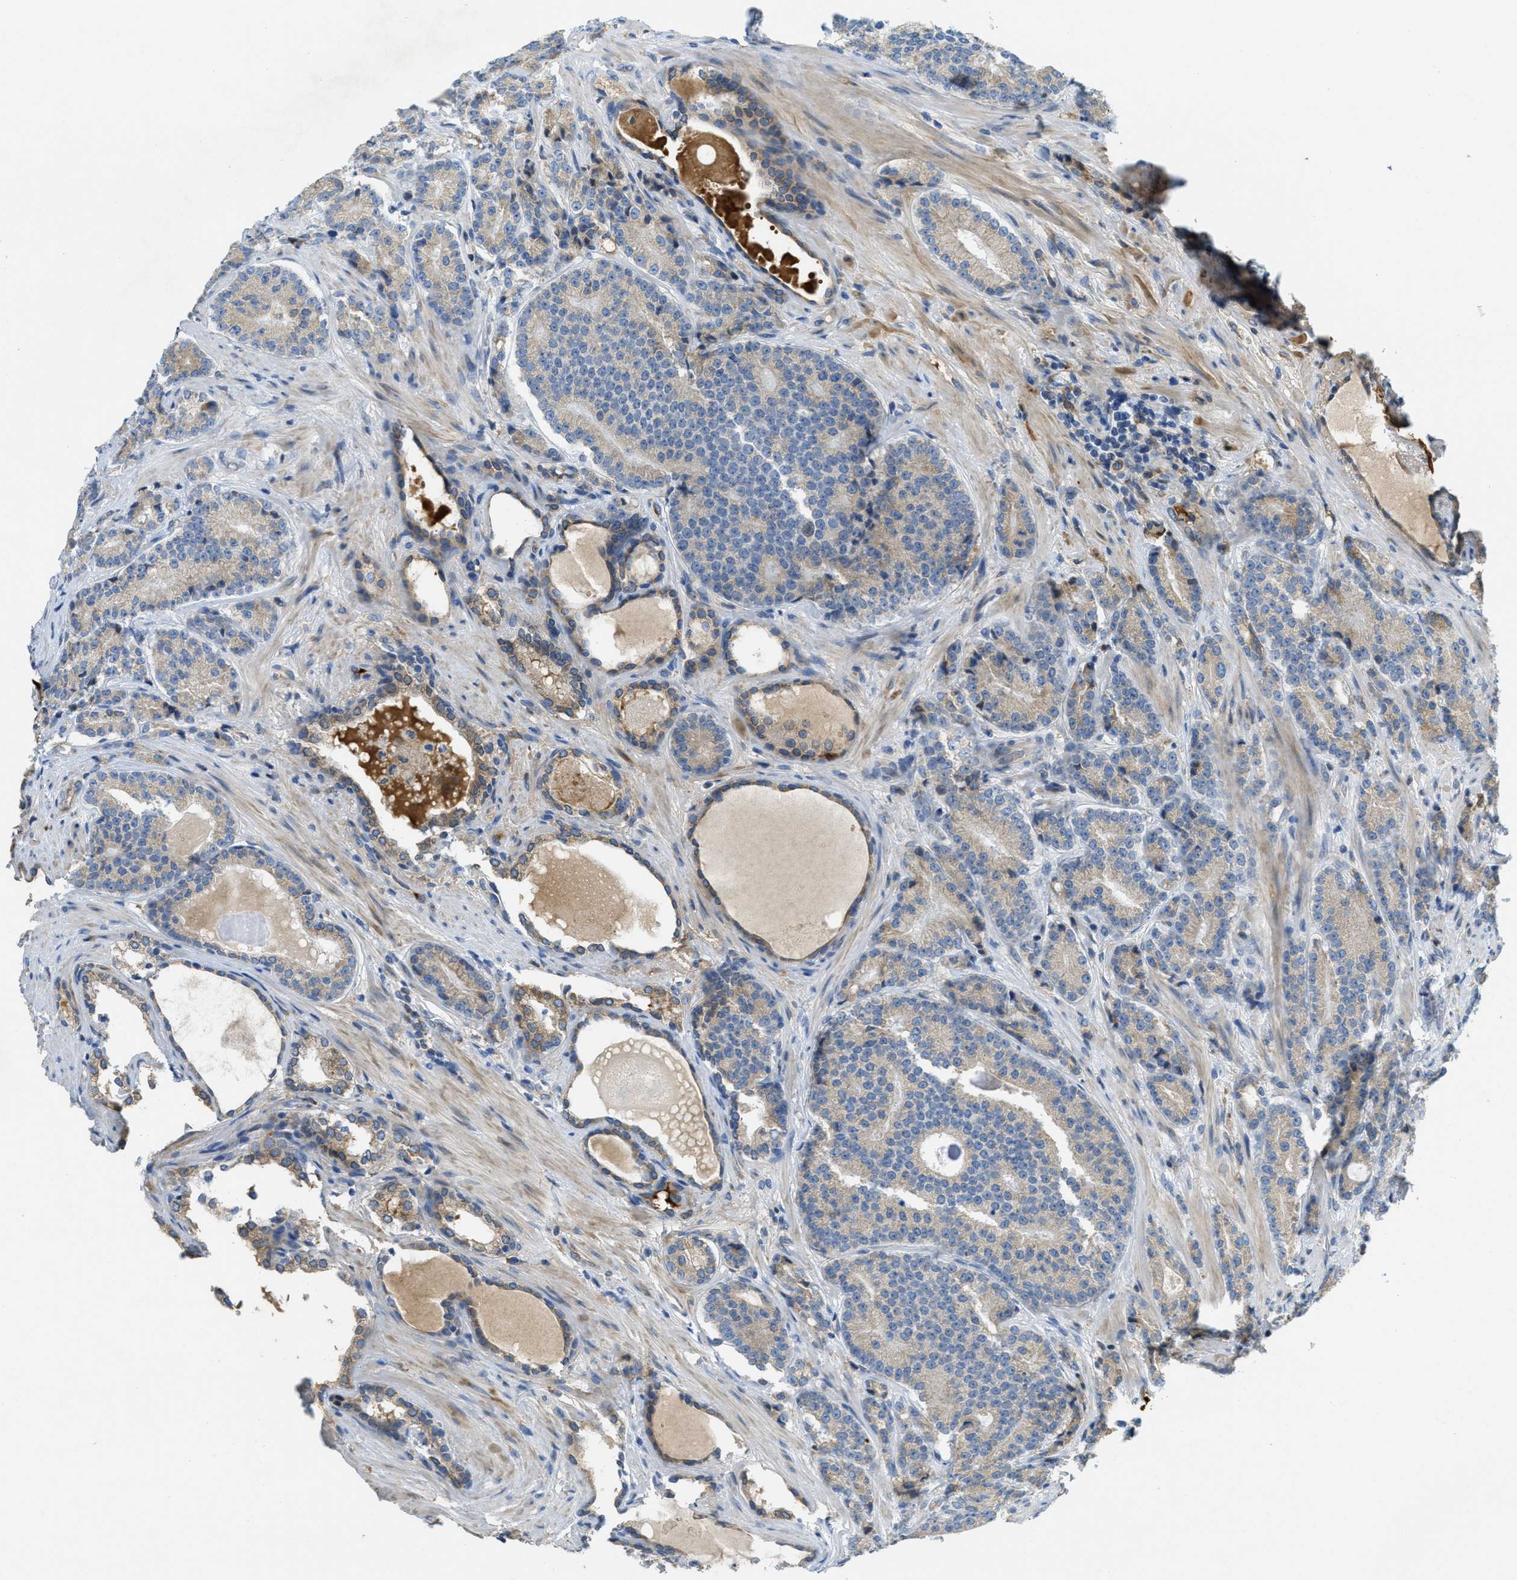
{"staining": {"intensity": "moderate", "quantity": "<25%", "location": "cytoplasmic/membranous"}, "tissue": "prostate cancer", "cell_type": "Tumor cells", "image_type": "cancer", "snomed": [{"axis": "morphology", "description": "Adenocarcinoma, High grade"}, {"axis": "topography", "description": "Prostate"}], "caption": "Brown immunohistochemical staining in human high-grade adenocarcinoma (prostate) displays moderate cytoplasmic/membranous staining in about <25% of tumor cells.", "gene": "MPDU1", "patient": {"sex": "male", "age": 61}}